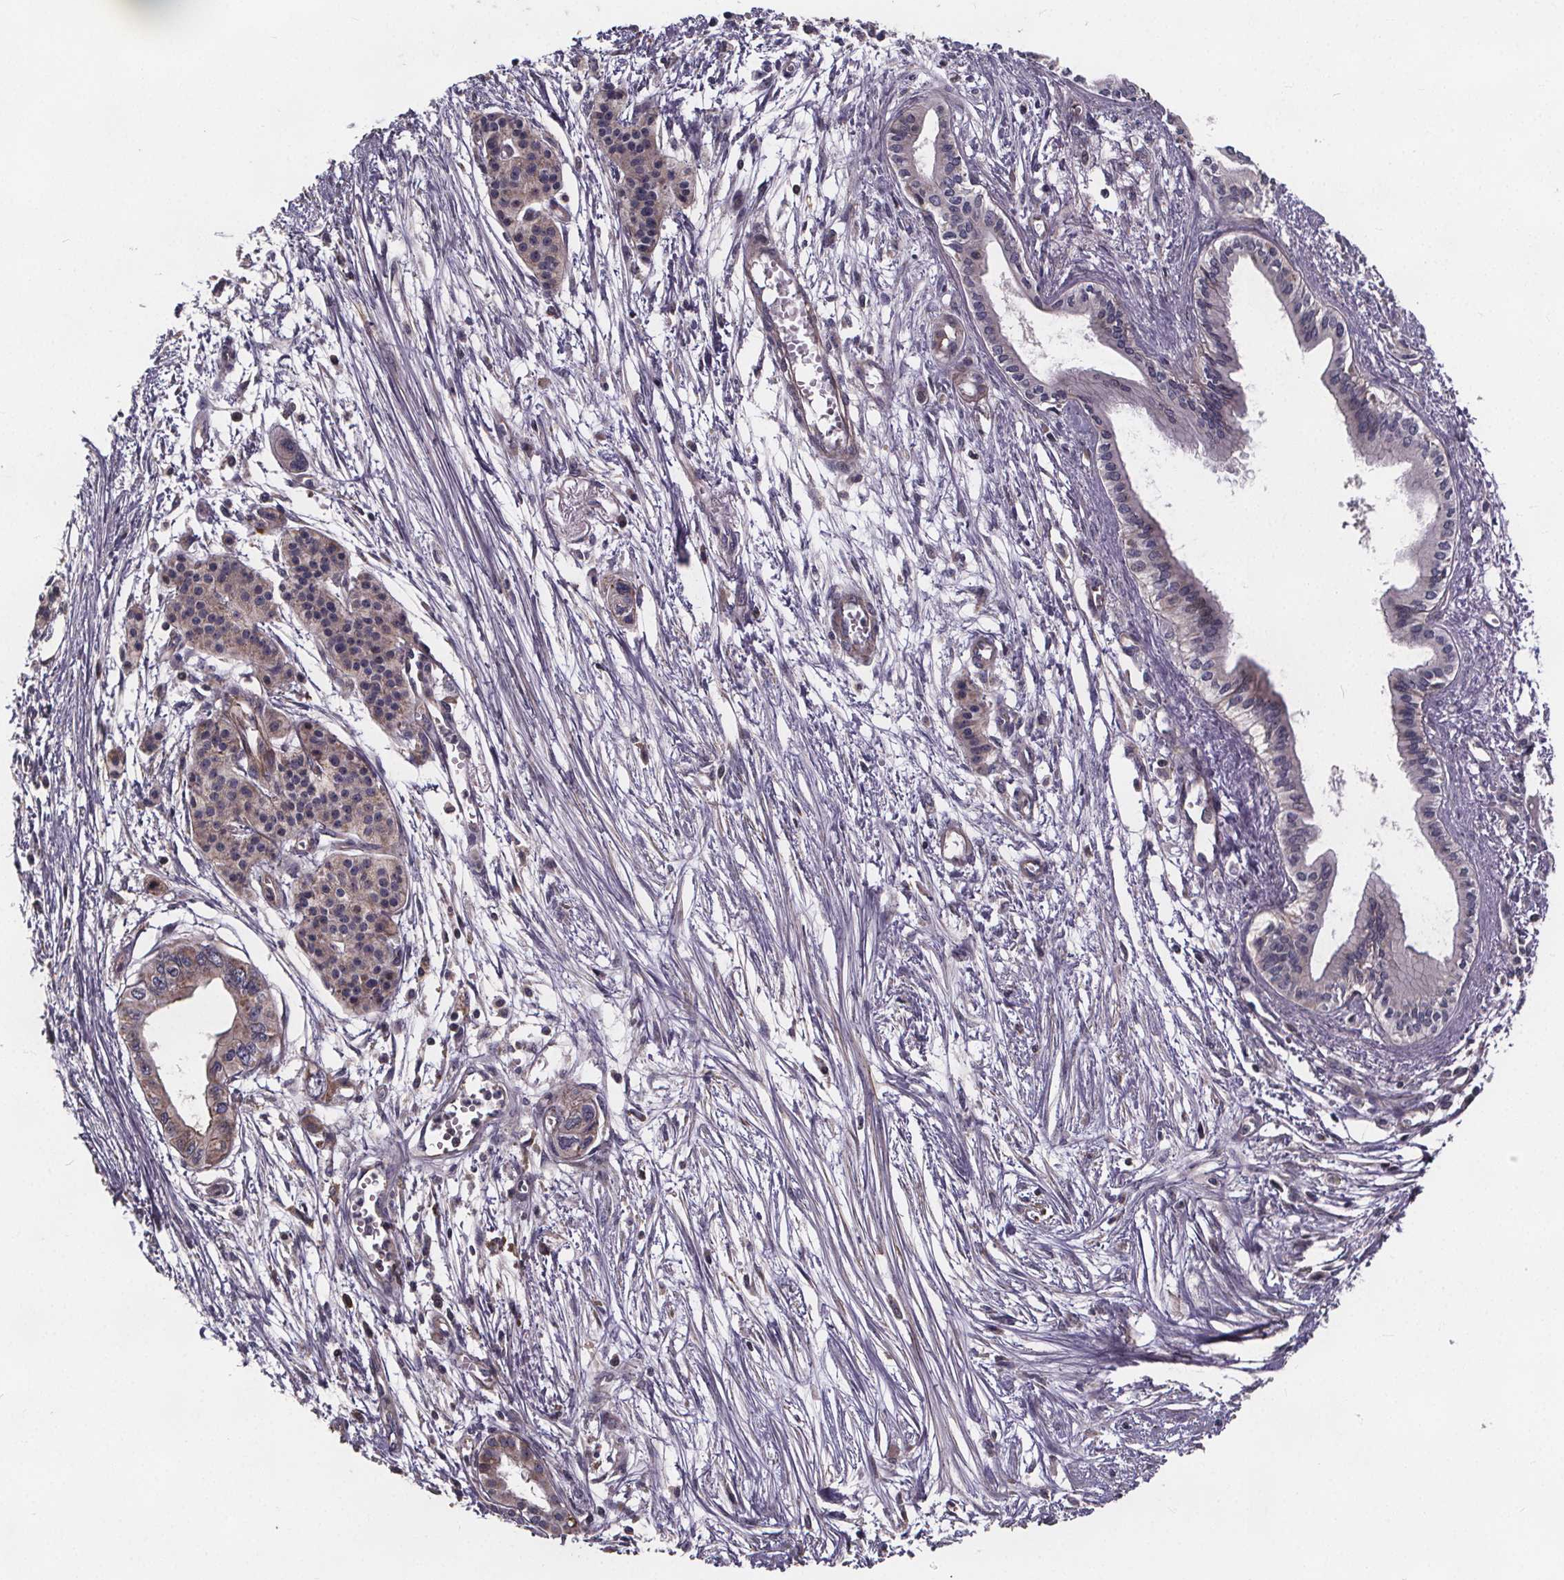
{"staining": {"intensity": "weak", "quantity": "<25%", "location": "cytoplasmic/membranous"}, "tissue": "pancreatic cancer", "cell_type": "Tumor cells", "image_type": "cancer", "snomed": [{"axis": "morphology", "description": "Adenocarcinoma, NOS"}, {"axis": "topography", "description": "Pancreas"}], "caption": "Adenocarcinoma (pancreatic) was stained to show a protein in brown. There is no significant staining in tumor cells.", "gene": "YME1L1", "patient": {"sex": "female", "age": 76}}